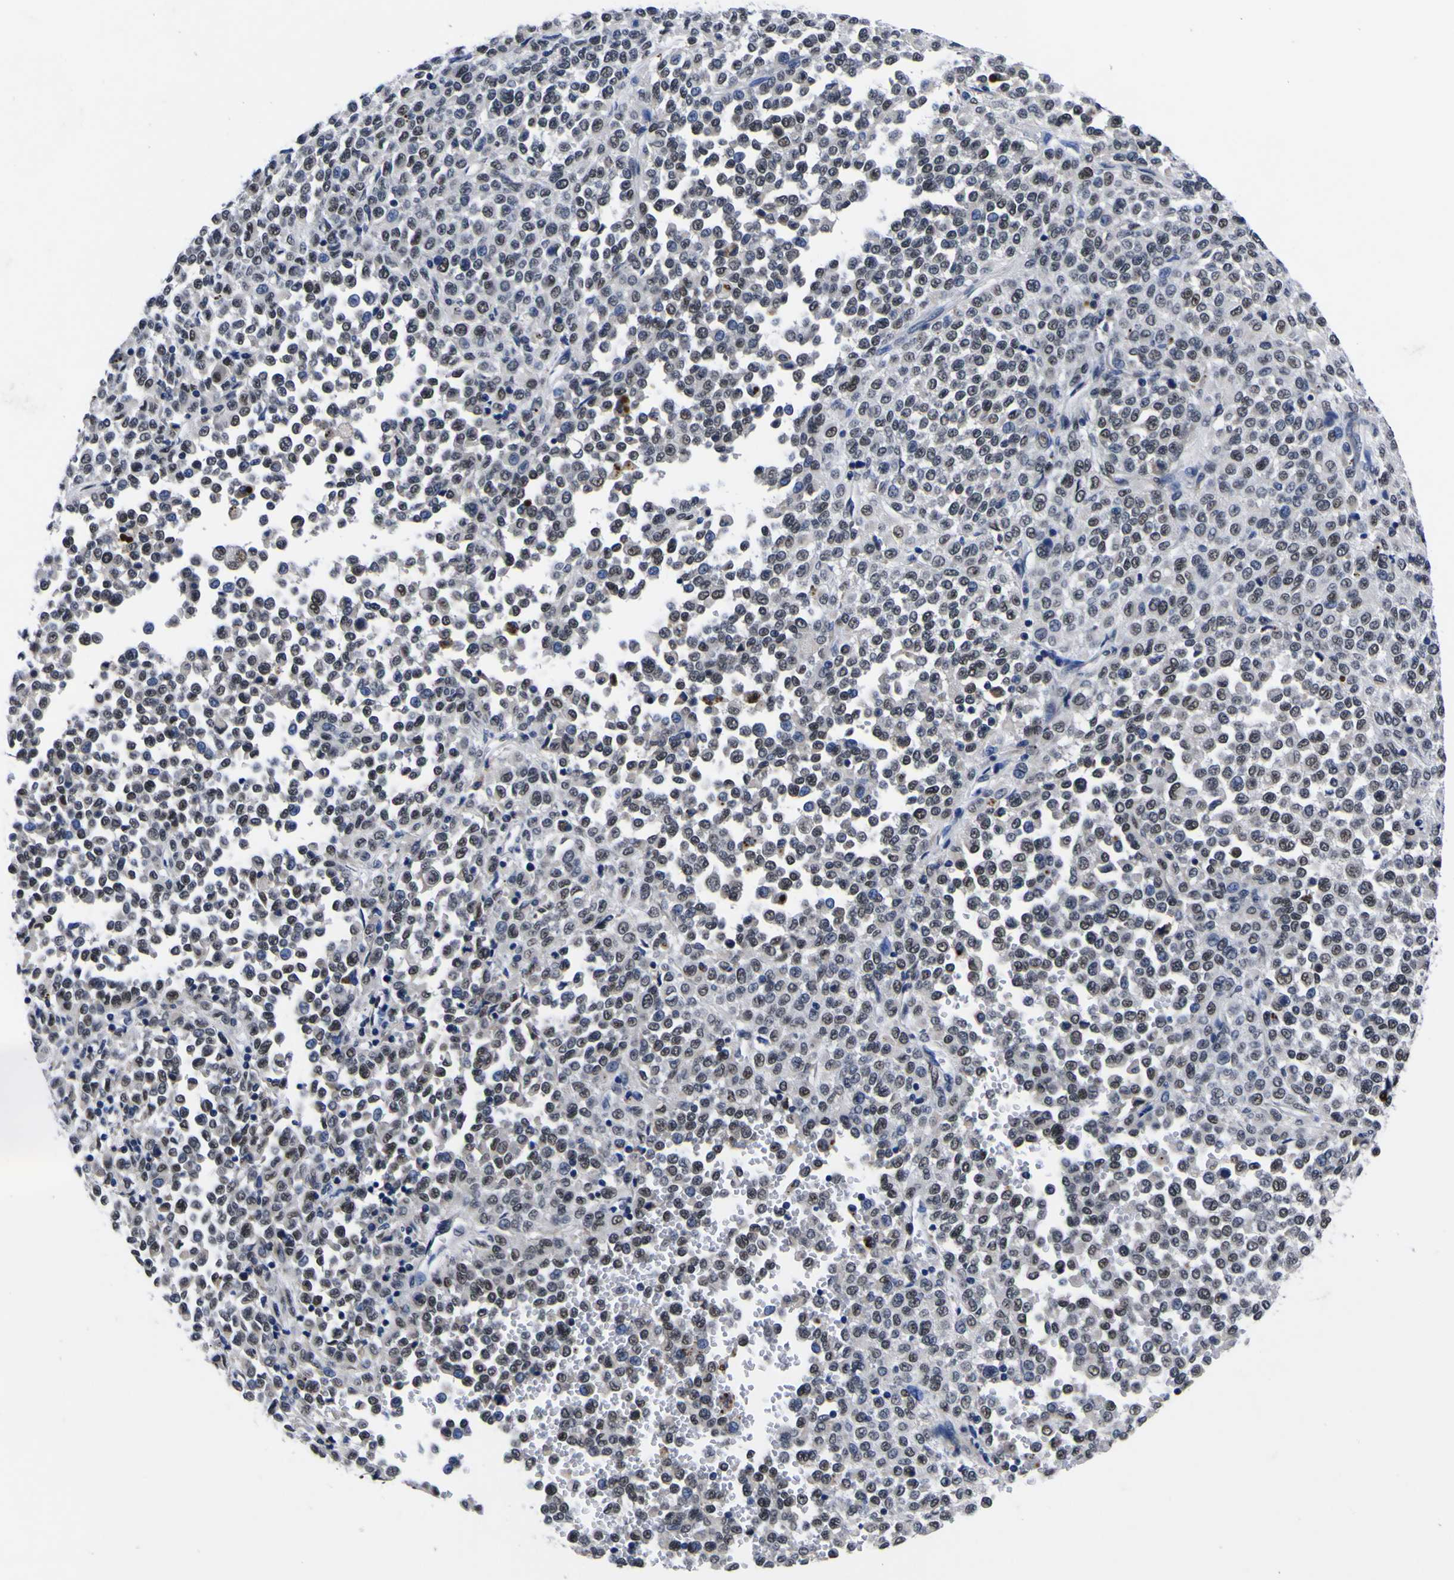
{"staining": {"intensity": "weak", "quantity": ">75%", "location": "nuclear"}, "tissue": "melanoma", "cell_type": "Tumor cells", "image_type": "cancer", "snomed": [{"axis": "morphology", "description": "Malignant melanoma, Metastatic site"}, {"axis": "topography", "description": "Pancreas"}], "caption": "A micrograph of malignant melanoma (metastatic site) stained for a protein shows weak nuclear brown staining in tumor cells.", "gene": "IGFLR1", "patient": {"sex": "female", "age": 30}}